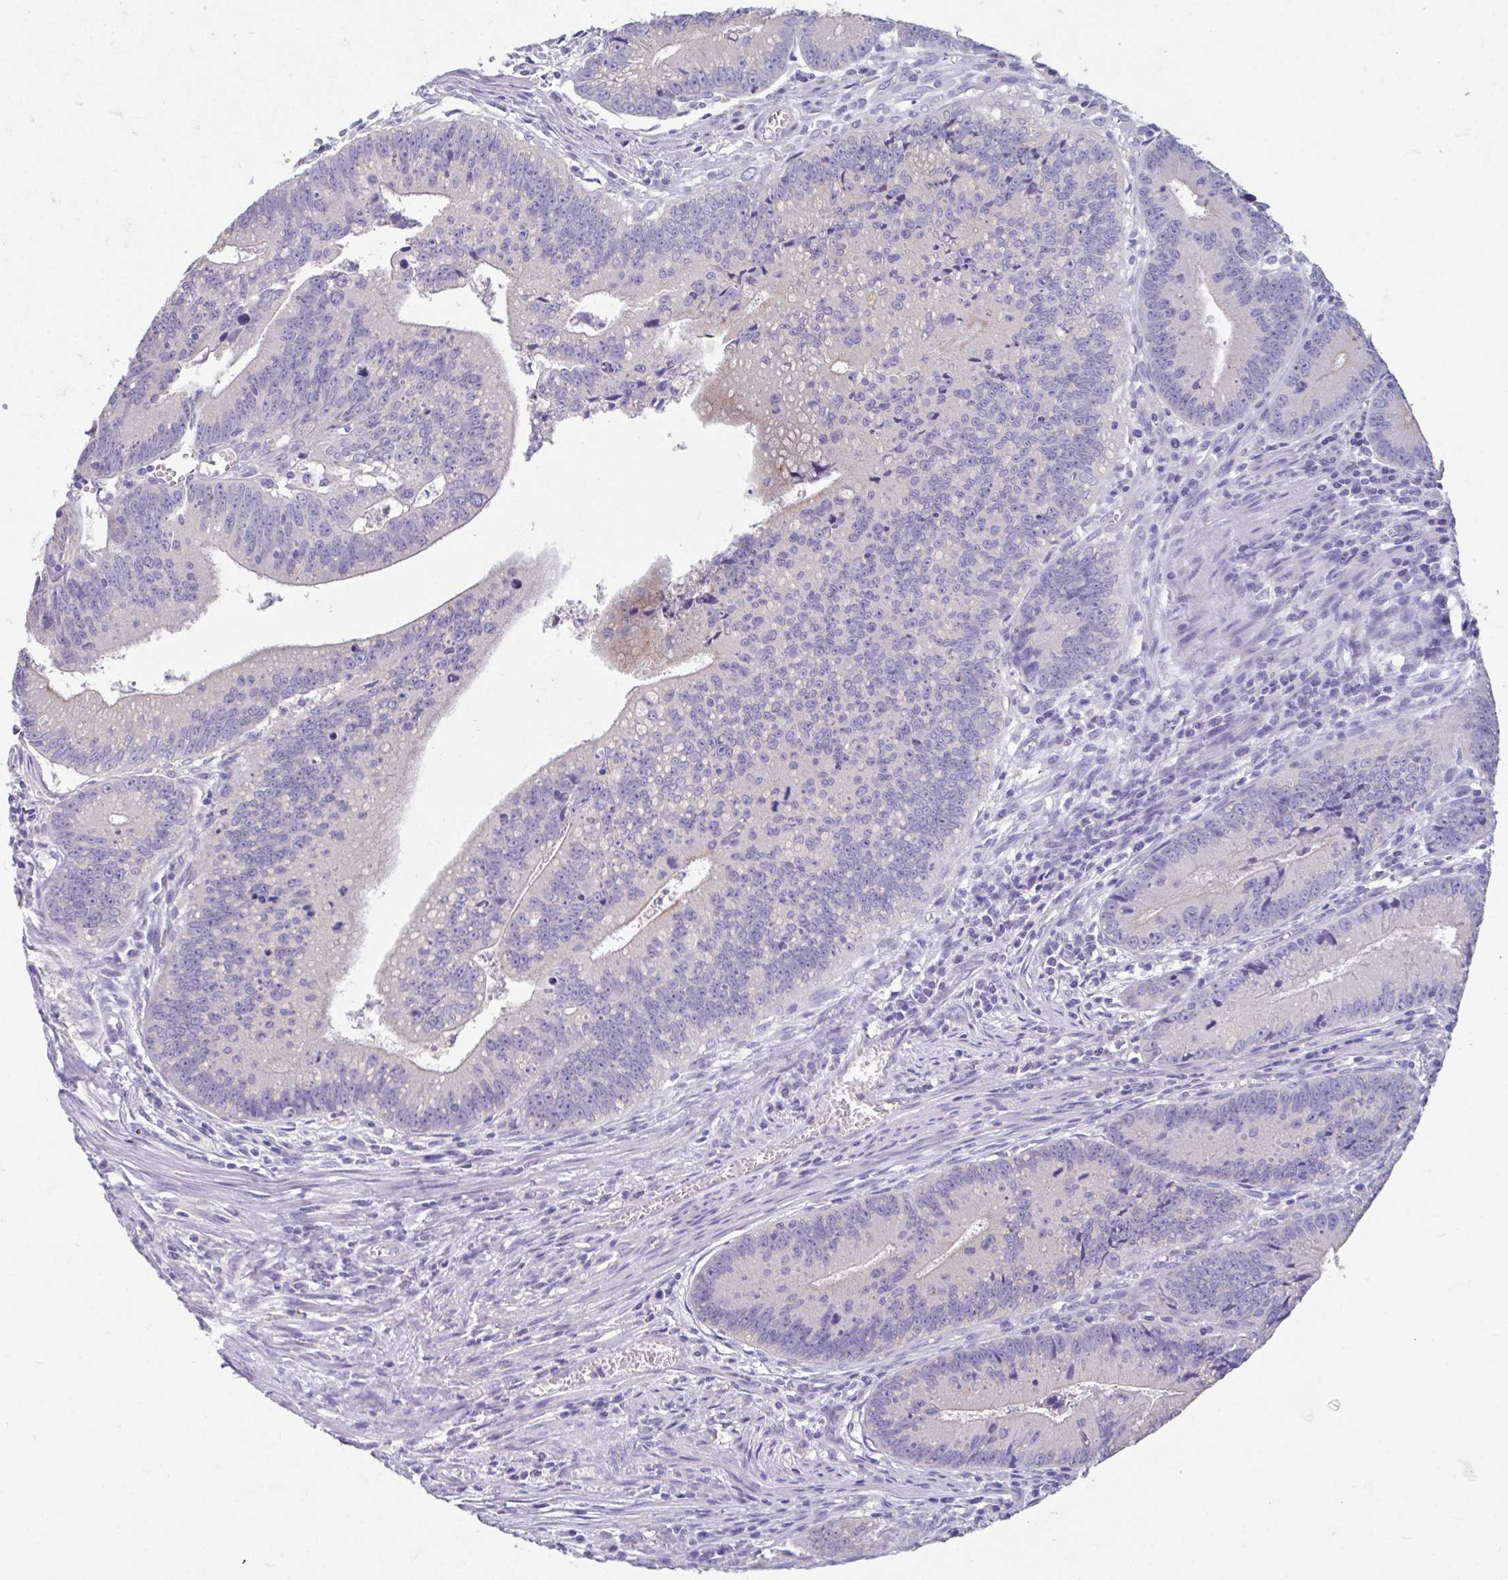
{"staining": {"intensity": "negative", "quantity": "none", "location": "none"}, "tissue": "colorectal cancer", "cell_type": "Tumor cells", "image_type": "cancer", "snomed": [{"axis": "morphology", "description": "Adenocarcinoma, NOS"}, {"axis": "topography", "description": "Rectum"}], "caption": "A photomicrograph of human adenocarcinoma (colorectal) is negative for staining in tumor cells.", "gene": "GPR162", "patient": {"sex": "female", "age": 81}}